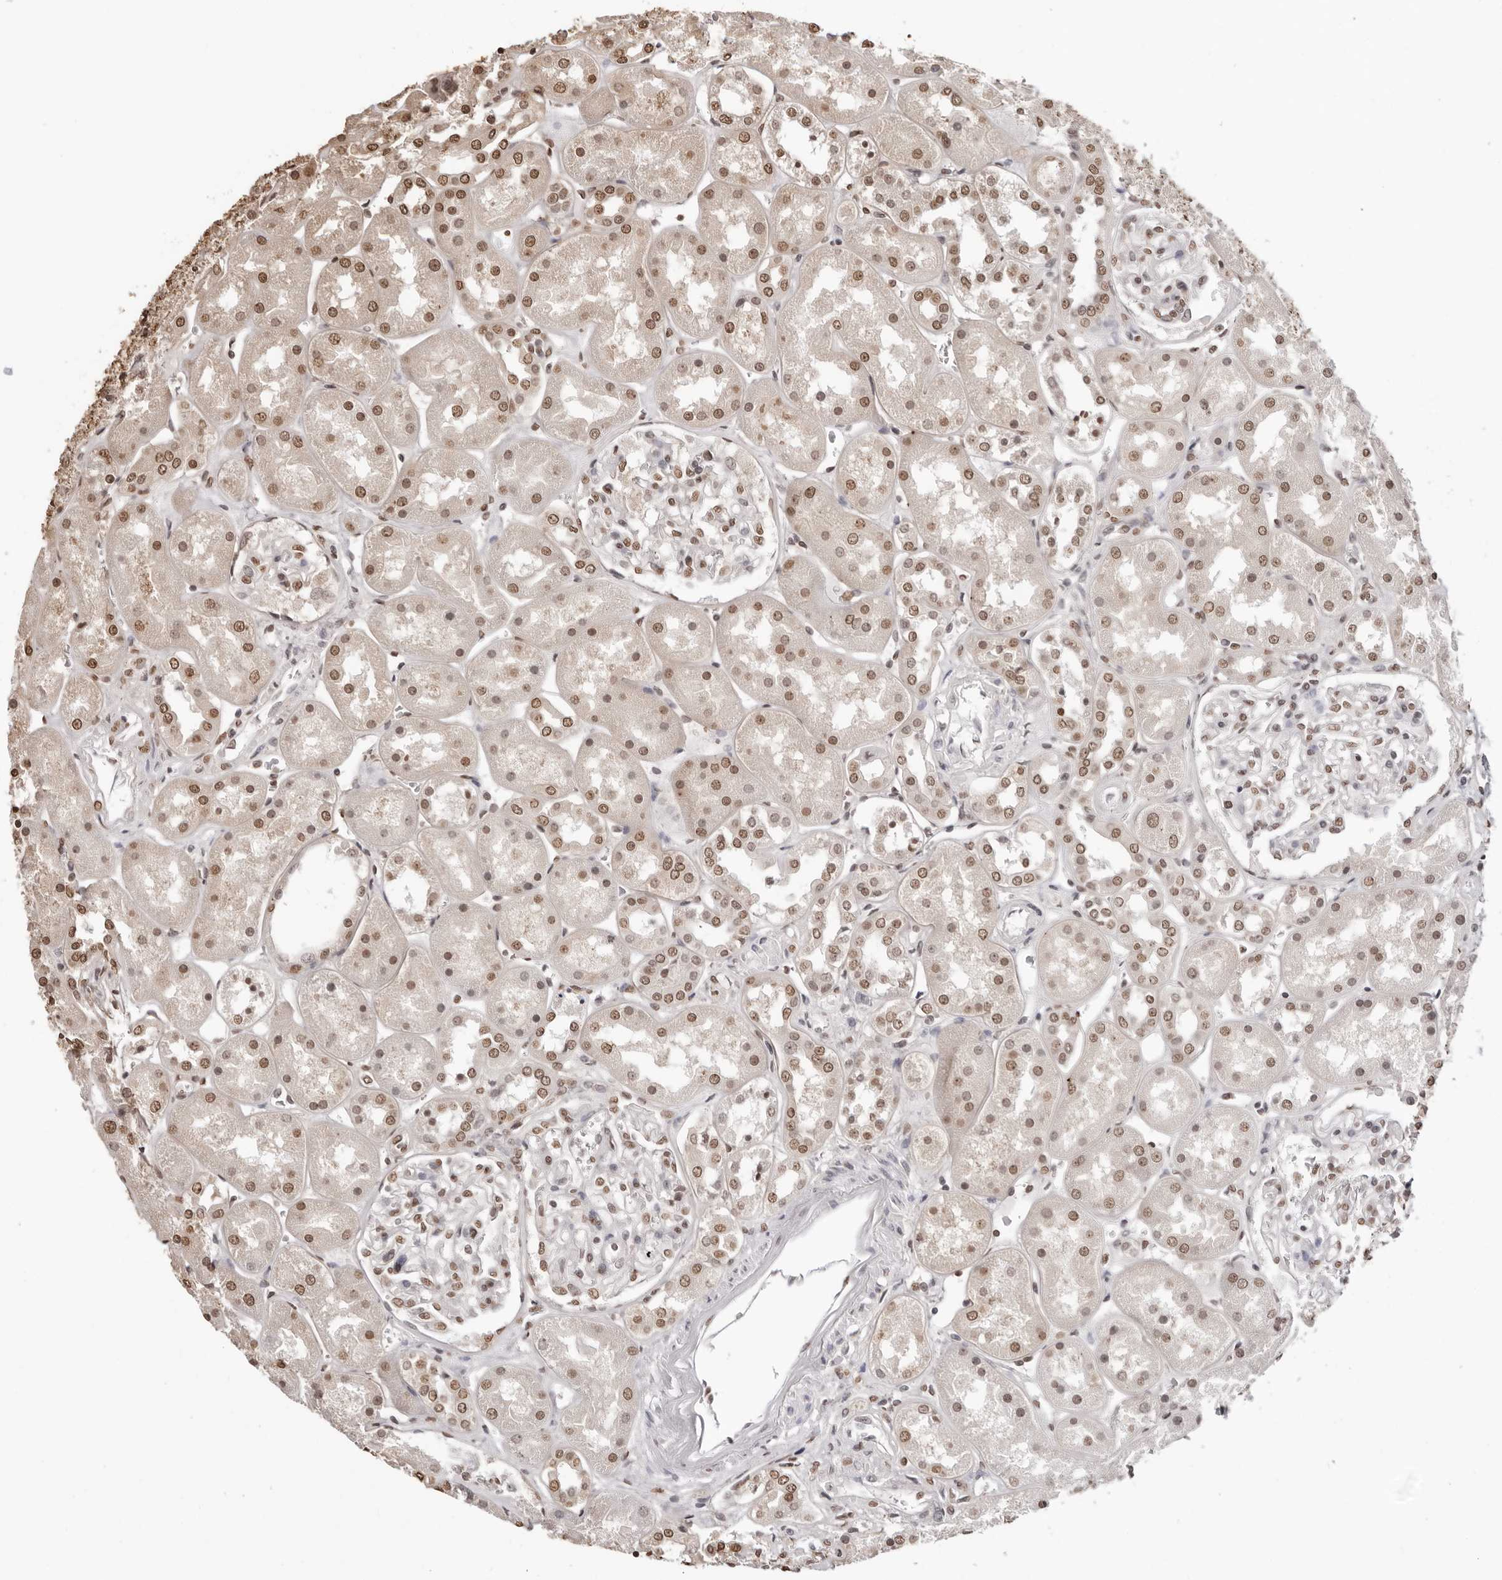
{"staining": {"intensity": "moderate", "quantity": ">75%", "location": "nuclear"}, "tissue": "kidney", "cell_type": "Cells in glomeruli", "image_type": "normal", "snomed": [{"axis": "morphology", "description": "Normal tissue, NOS"}, {"axis": "topography", "description": "Kidney"}], "caption": "This image shows immunohistochemistry staining of unremarkable human kidney, with medium moderate nuclear positivity in approximately >75% of cells in glomeruli.", "gene": "OLIG3", "patient": {"sex": "male", "age": 70}}